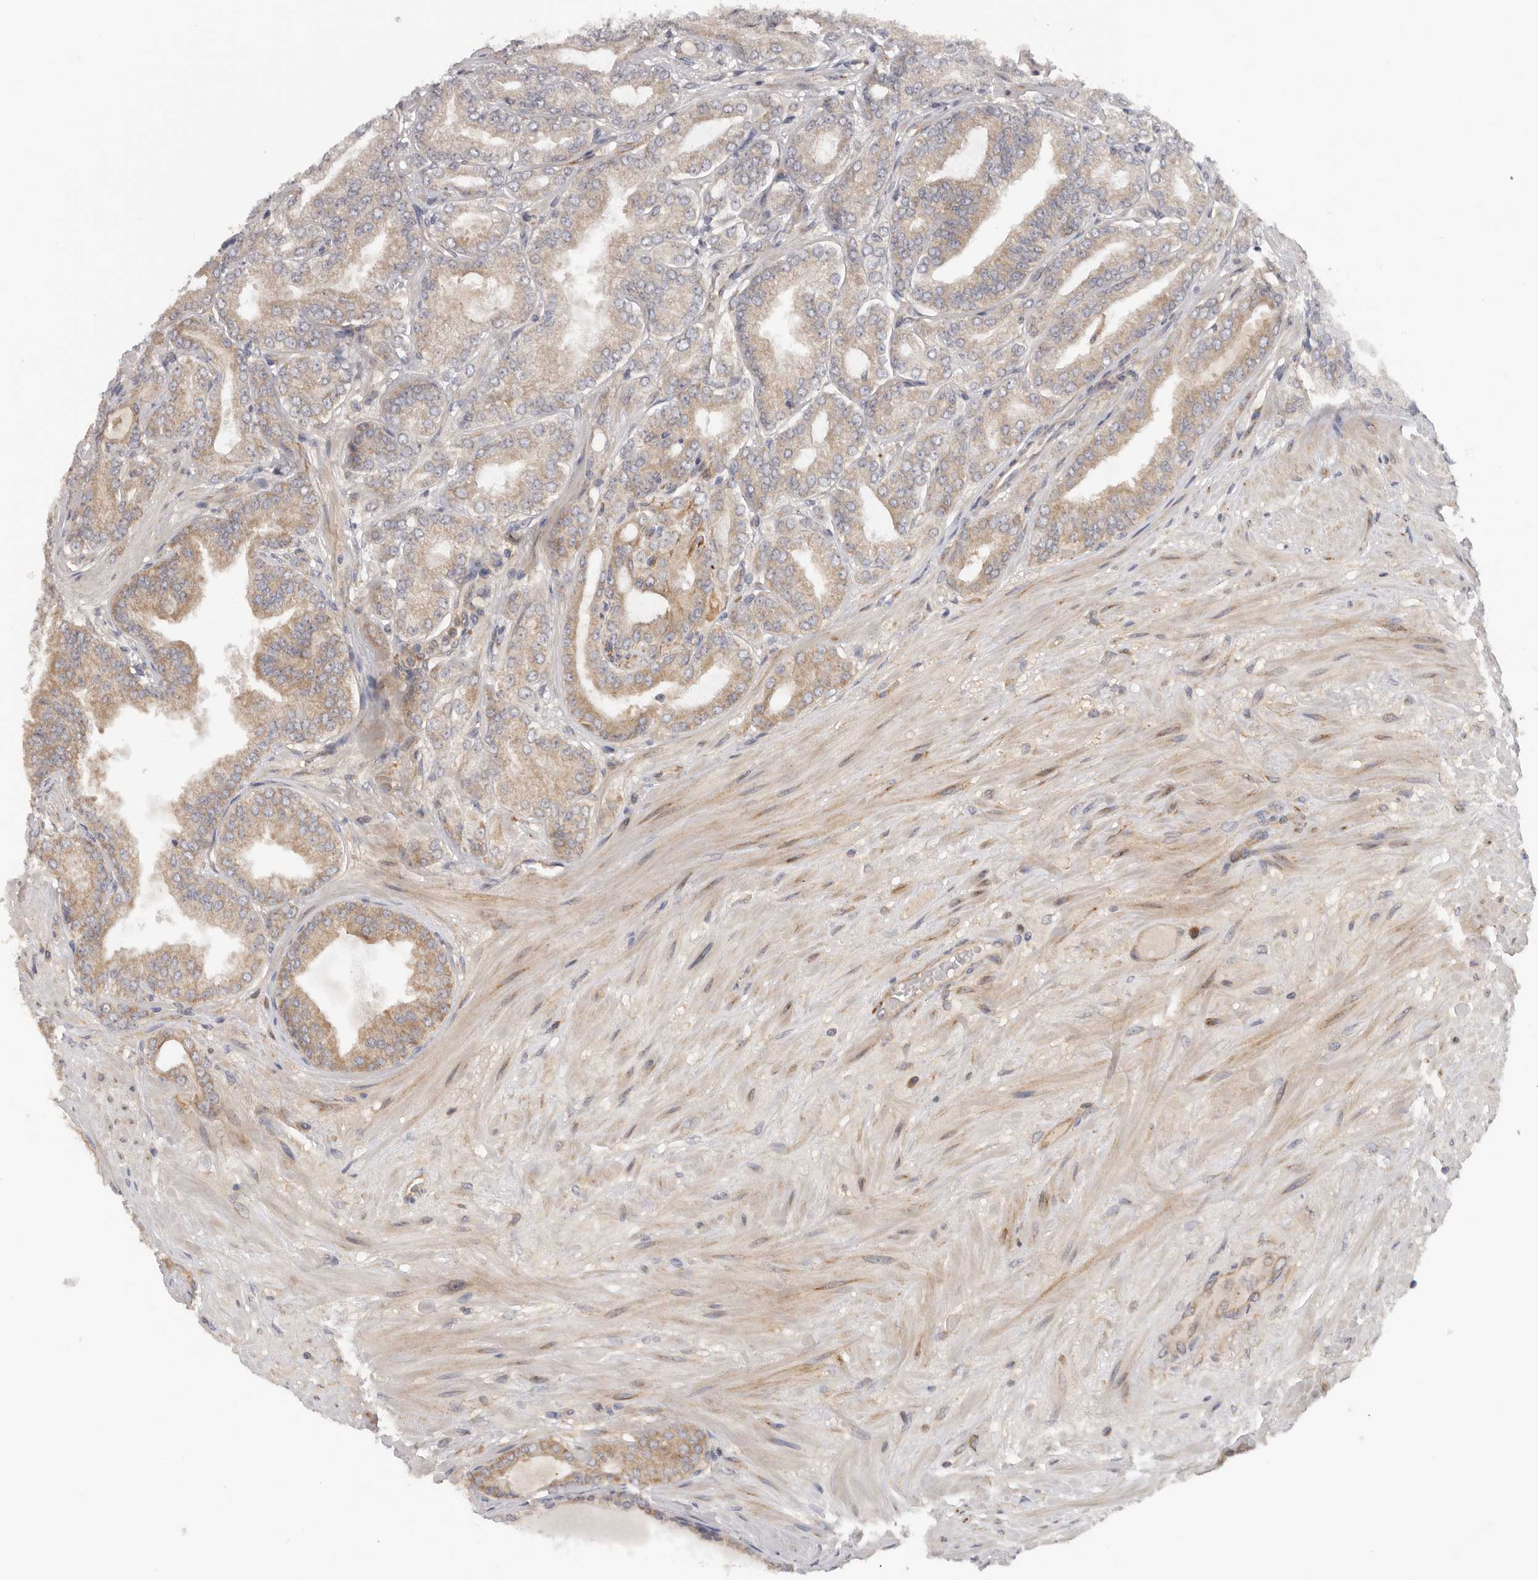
{"staining": {"intensity": "moderate", "quantity": ">75%", "location": "cytoplasmic/membranous"}, "tissue": "prostate cancer", "cell_type": "Tumor cells", "image_type": "cancer", "snomed": [{"axis": "morphology", "description": "Adenocarcinoma, Low grade"}, {"axis": "topography", "description": "Prostate"}], "caption": "Low-grade adenocarcinoma (prostate) stained with immunohistochemistry exhibits moderate cytoplasmic/membranous staining in about >75% of tumor cells.", "gene": "PPP1R42", "patient": {"sex": "male", "age": 63}}